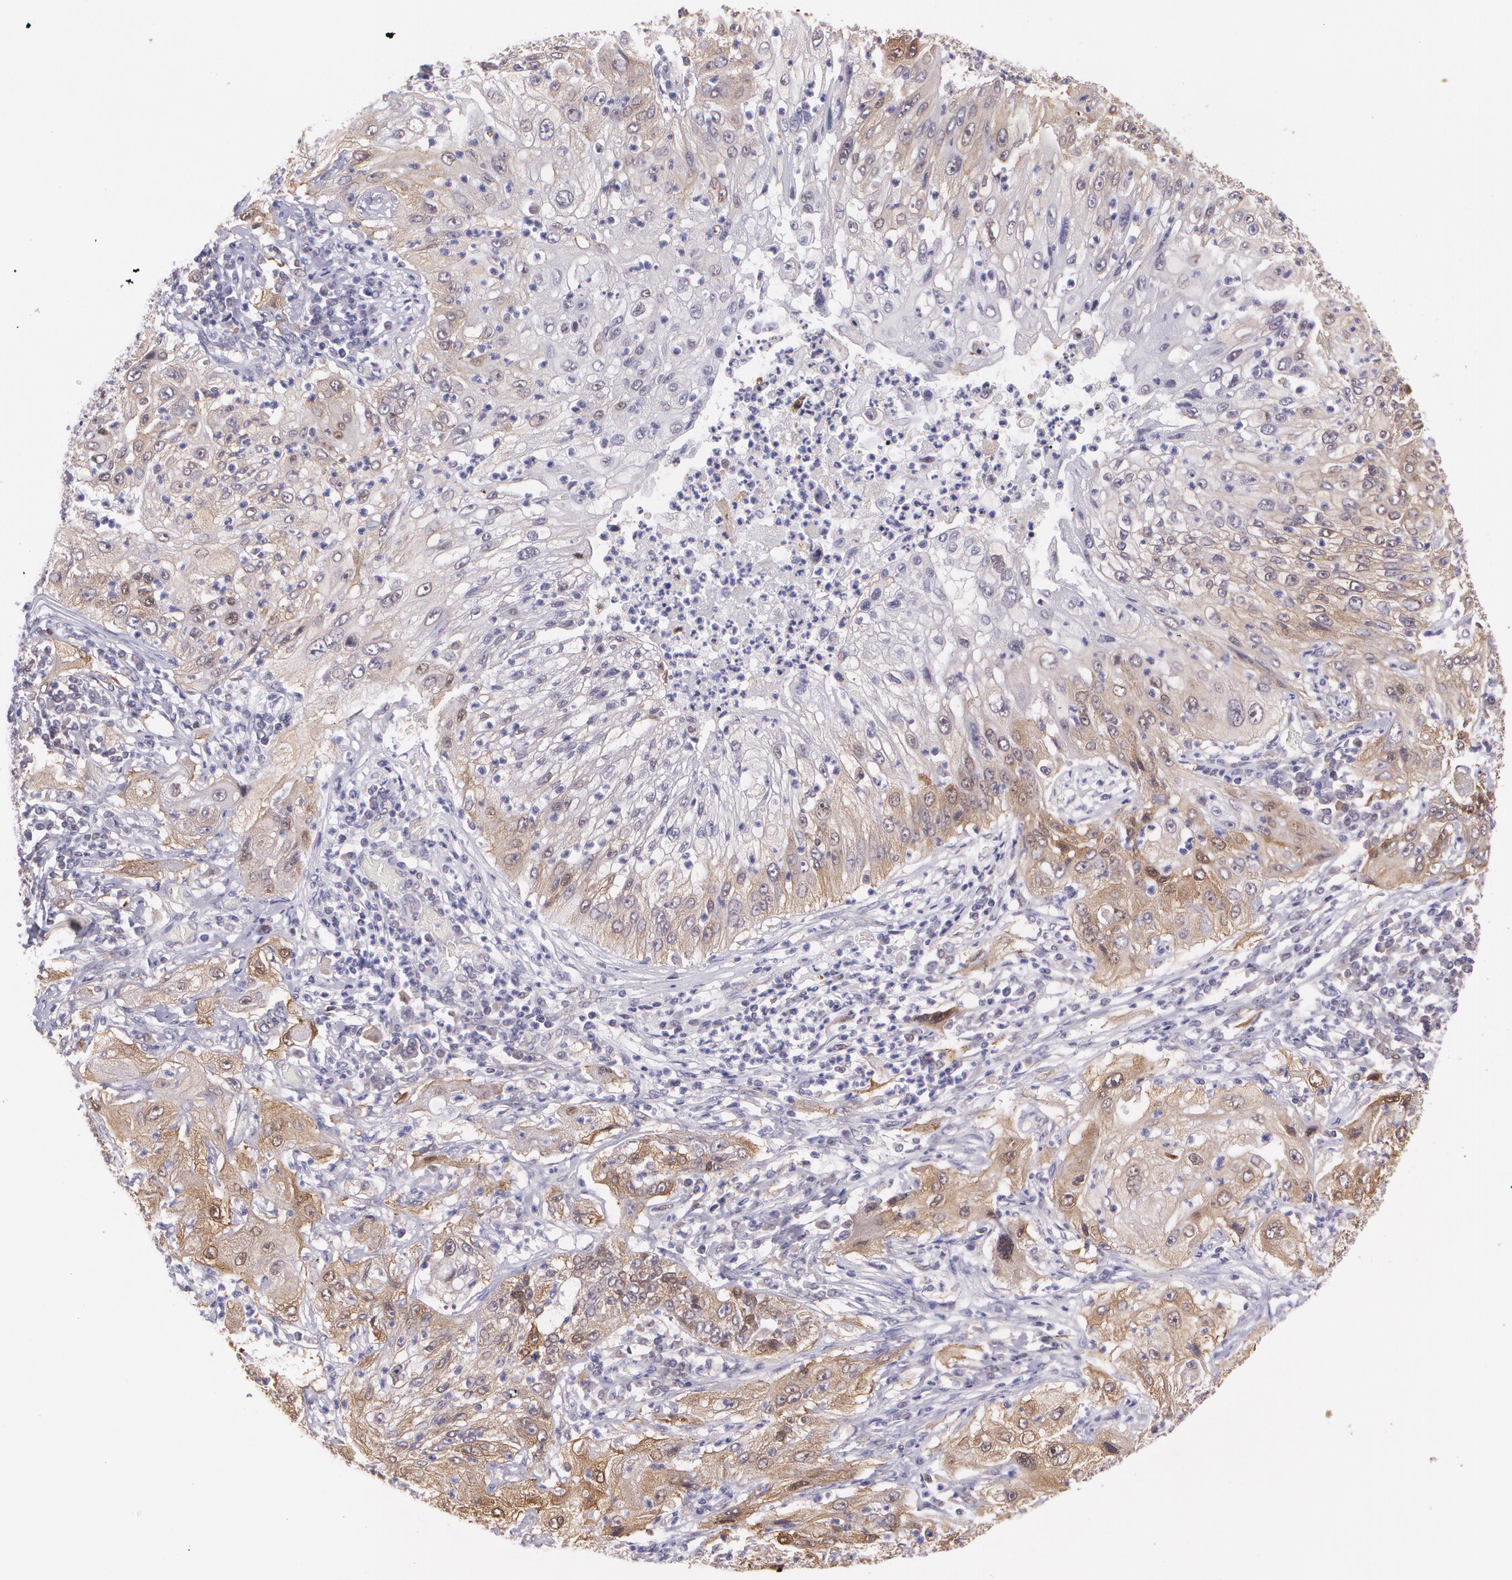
{"staining": {"intensity": "weak", "quantity": "25%-75%", "location": "cytoplasmic/membranous"}, "tissue": "lung cancer", "cell_type": "Tumor cells", "image_type": "cancer", "snomed": [{"axis": "morphology", "description": "Inflammation, NOS"}, {"axis": "morphology", "description": "Squamous cell carcinoma, NOS"}, {"axis": "topography", "description": "Lymph node"}, {"axis": "topography", "description": "Soft tissue"}, {"axis": "topography", "description": "Lung"}], "caption": "Lung cancer (squamous cell carcinoma) stained for a protein shows weak cytoplasmic/membranous positivity in tumor cells. Immunohistochemistry stains the protein of interest in brown and the nuclei are stained blue.", "gene": "HSPH1", "patient": {"sex": "male", "age": 66}}